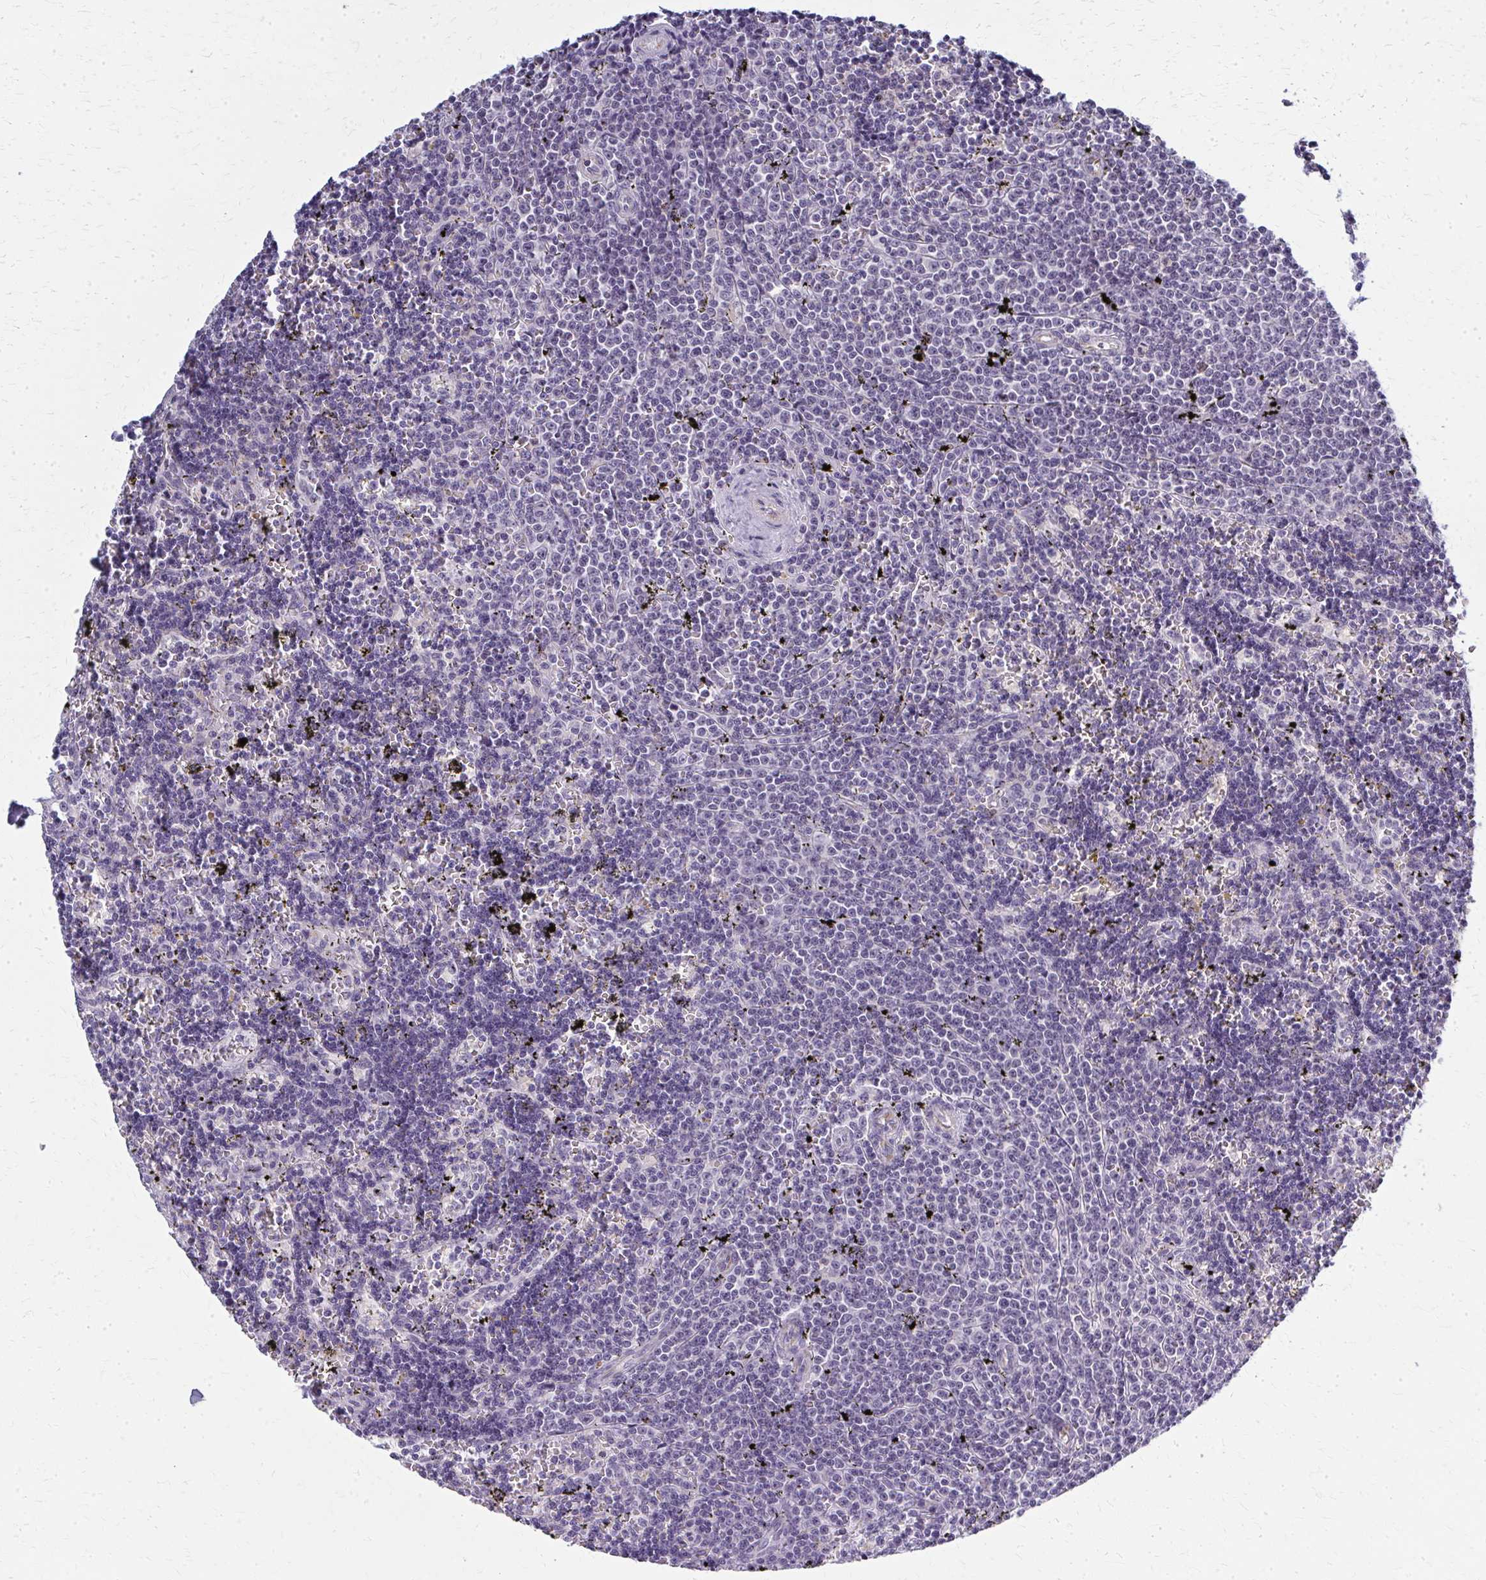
{"staining": {"intensity": "negative", "quantity": "none", "location": "none"}, "tissue": "lymphoma", "cell_type": "Tumor cells", "image_type": "cancer", "snomed": [{"axis": "morphology", "description": "Malignant lymphoma, non-Hodgkin's type, Low grade"}, {"axis": "topography", "description": "Spleen"}], "caption": "Immunohistochemistry image of human lymphoma stained for a protein (brown), which reveals no positivity in tumor cells.", "gene": "CASQ2", "patient": {"sex": "male", "age": 60}}